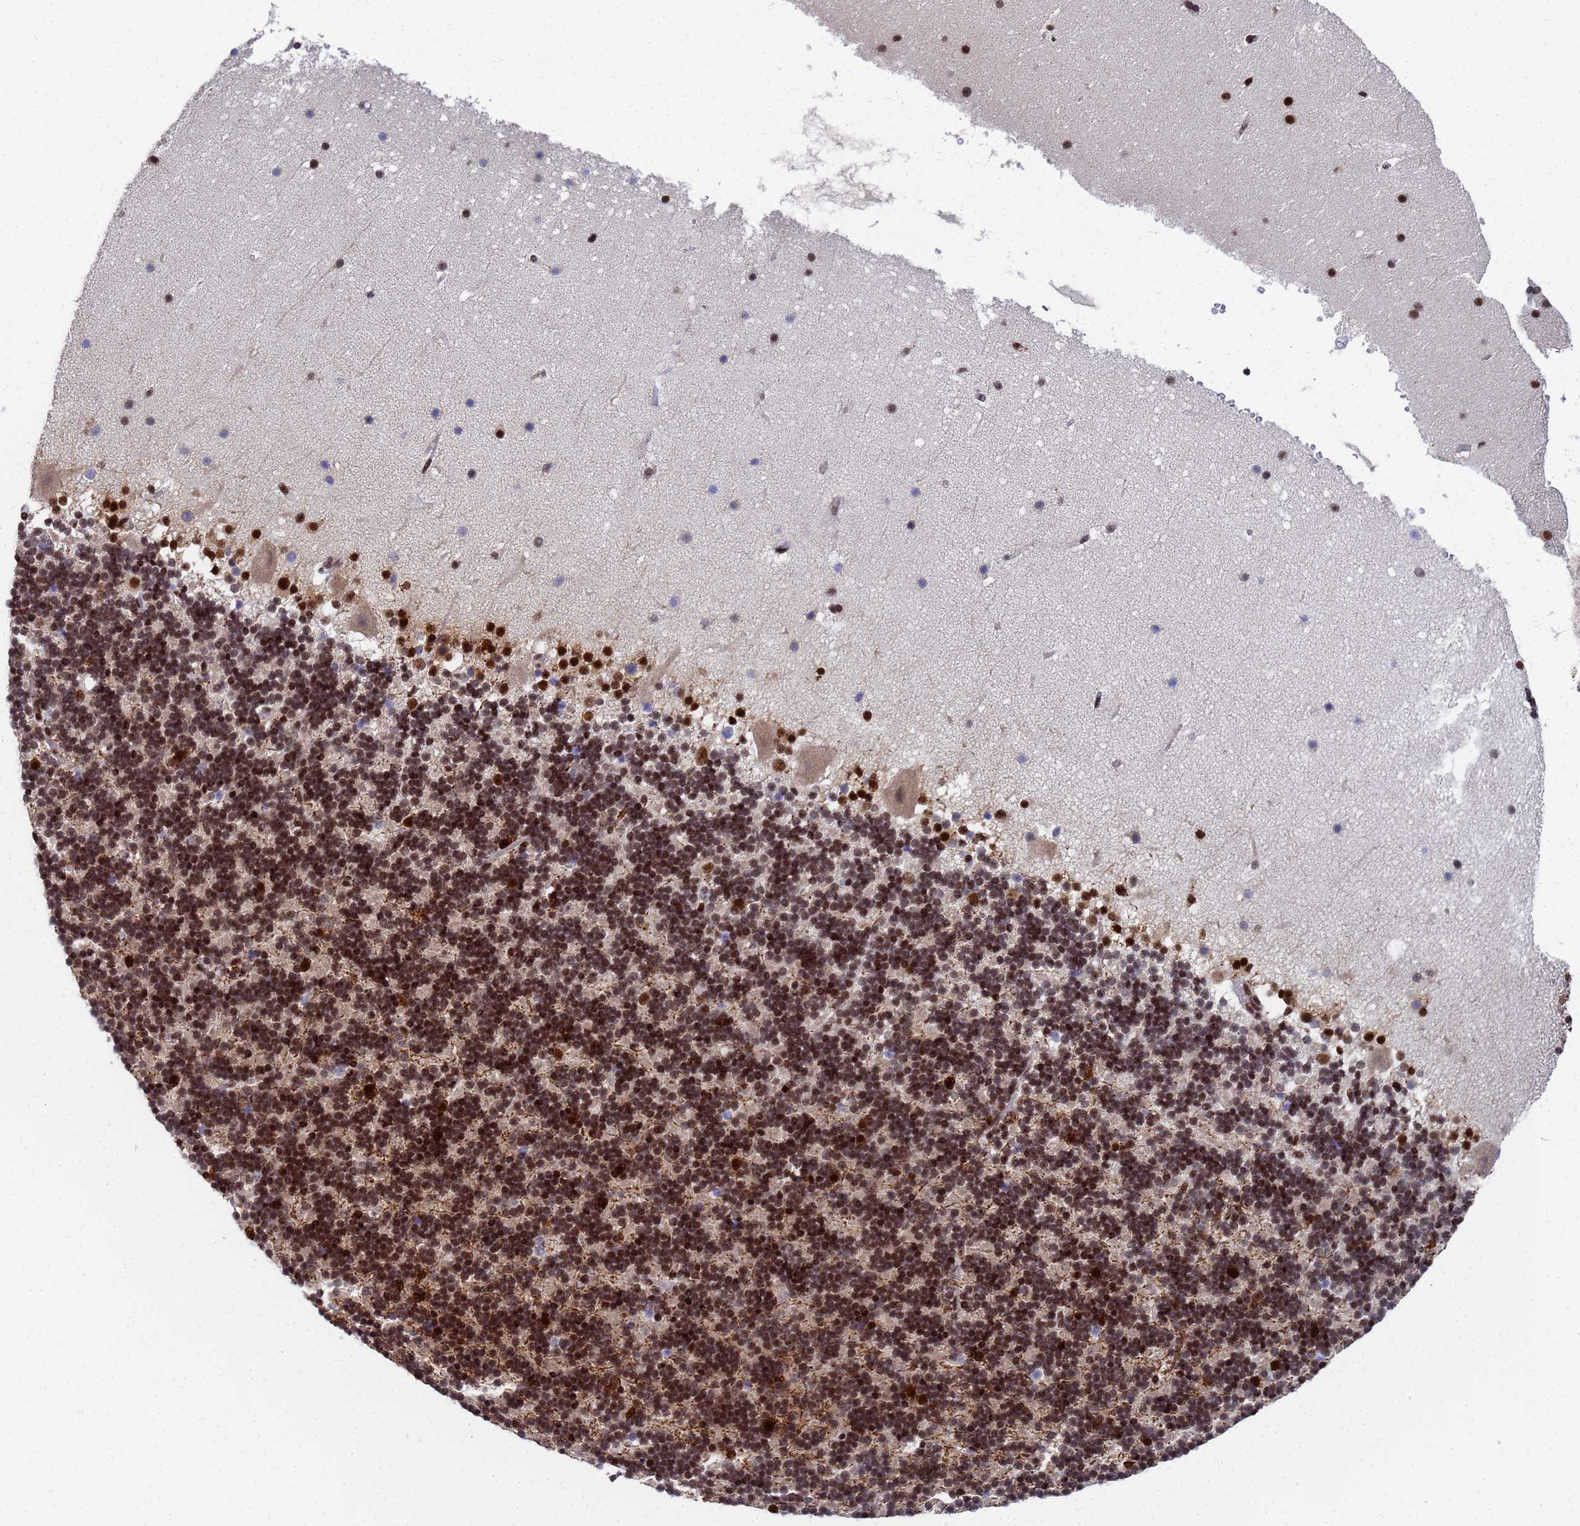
{"staining": {"intensity": "strong", "quantity": "25%-75%", "location": "nuclear"}, "tissue": "cerebellum", "cell_type": "Cells in granular layer", "image_type": "normal", "snomed": [{"axis": "morphology", "description": "Normal tissue, NOS"}, {"axis": "topography", "description": "Cerebellum"}], "caption": "This is a photomicrograph of immunohistochemistry (IHC) staining of normal cerebellum, which shows strong positivity in the nuclear of cells in granular layer.", "gene": "AP5Z1", "patient": {"sex": "male", "age": 57}}